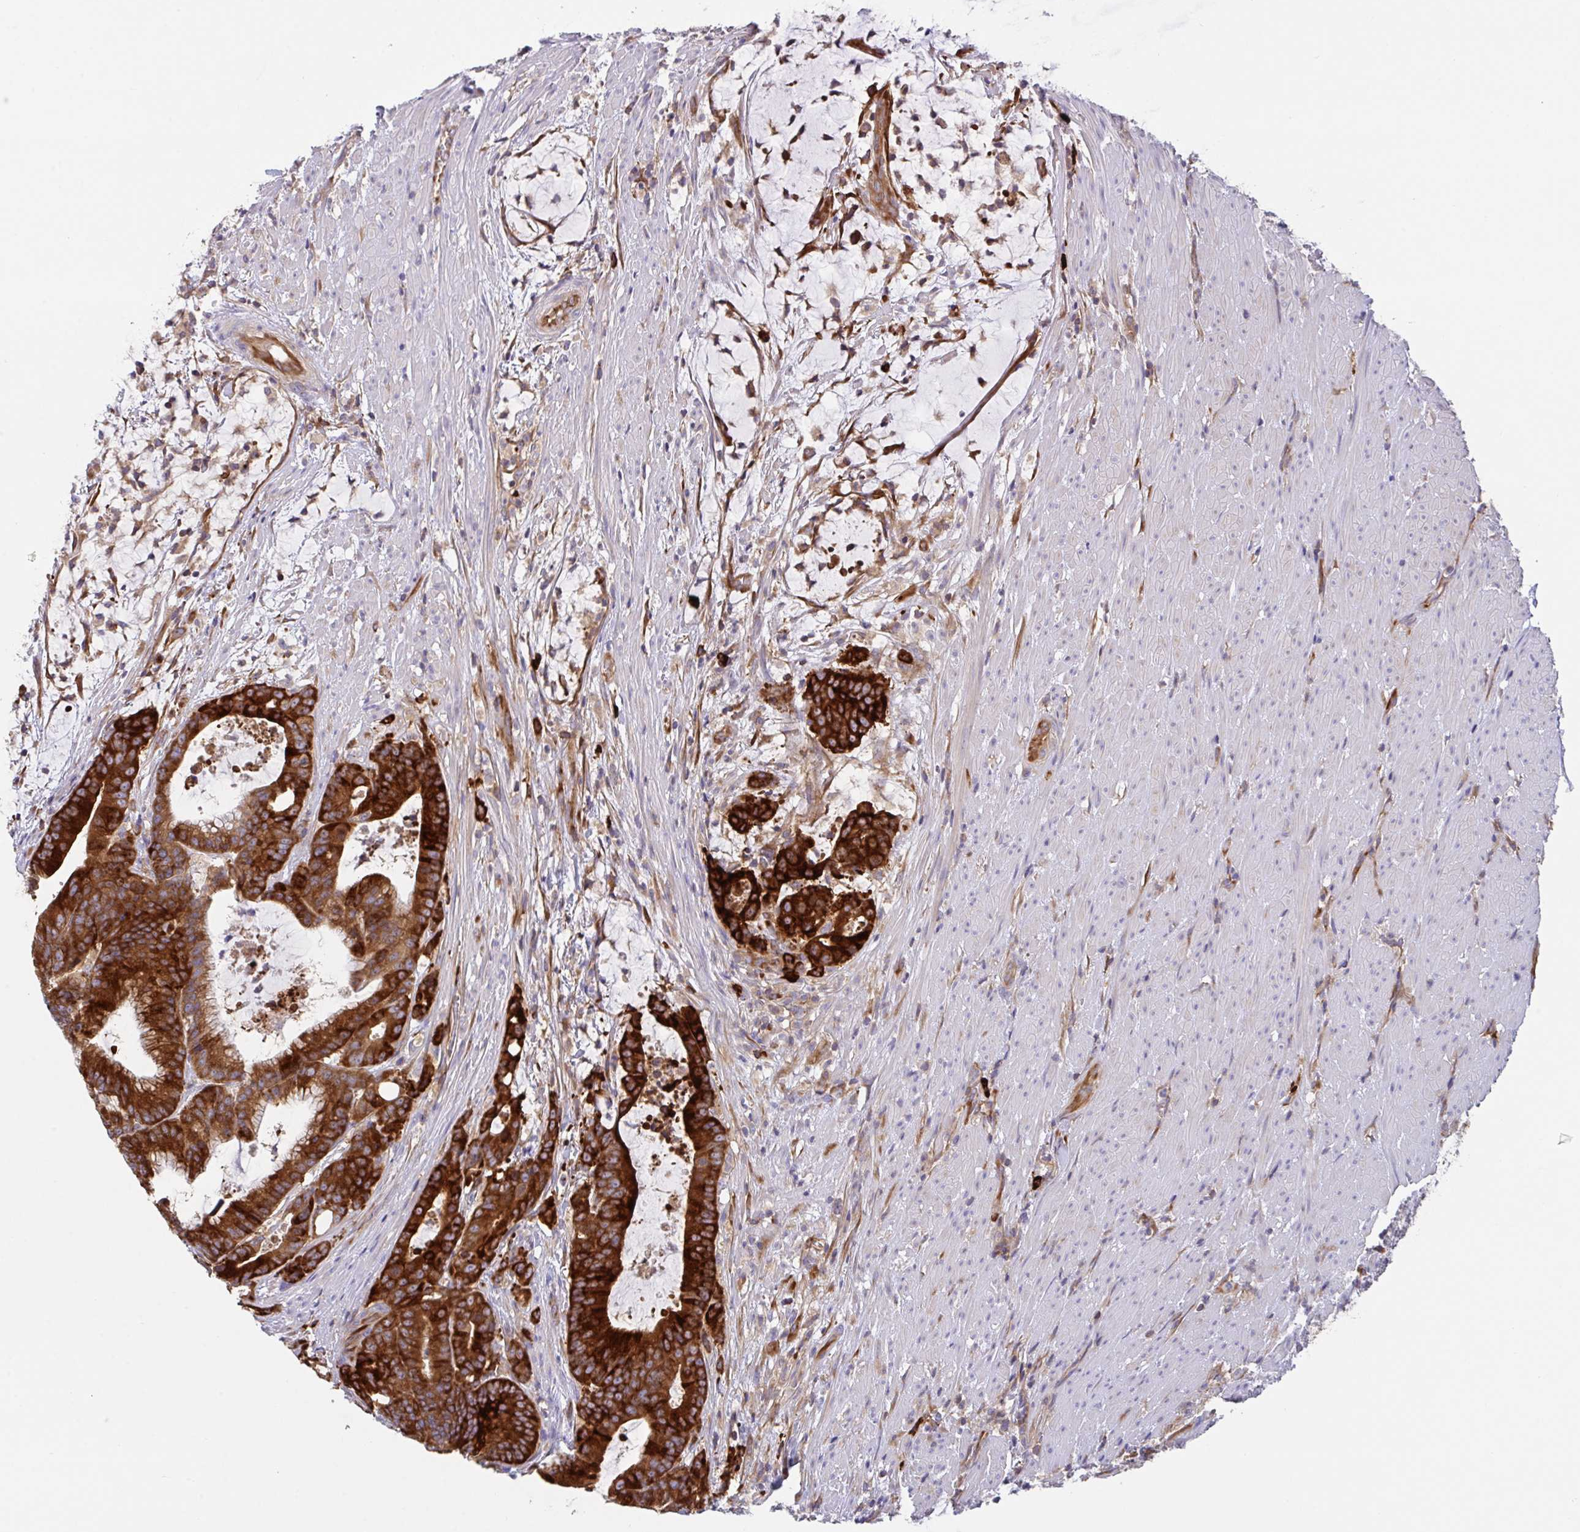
{"staining": {"intensity": "strong", "quantity": ">75%", "location": "cytoplasmic/membranous"}, "tissue": "colorectal cancer", "cell_type": "Tumor cells", "image_type": "cancer", "snomed": [{"axis": "morphology", "description": "Adenocarcinoma, NOS"}, {"axis": "topography", "description": "Colon"}], "caption": "This is an image of immunohistochemistry (IHC) staining of colorectal cancer (adenocarcinoma), which shows strong positivity in the cytoplasmic/membranous of tumor cells.", "gene": "YARS2", "patient": {"sex": "female", "age": 78}}